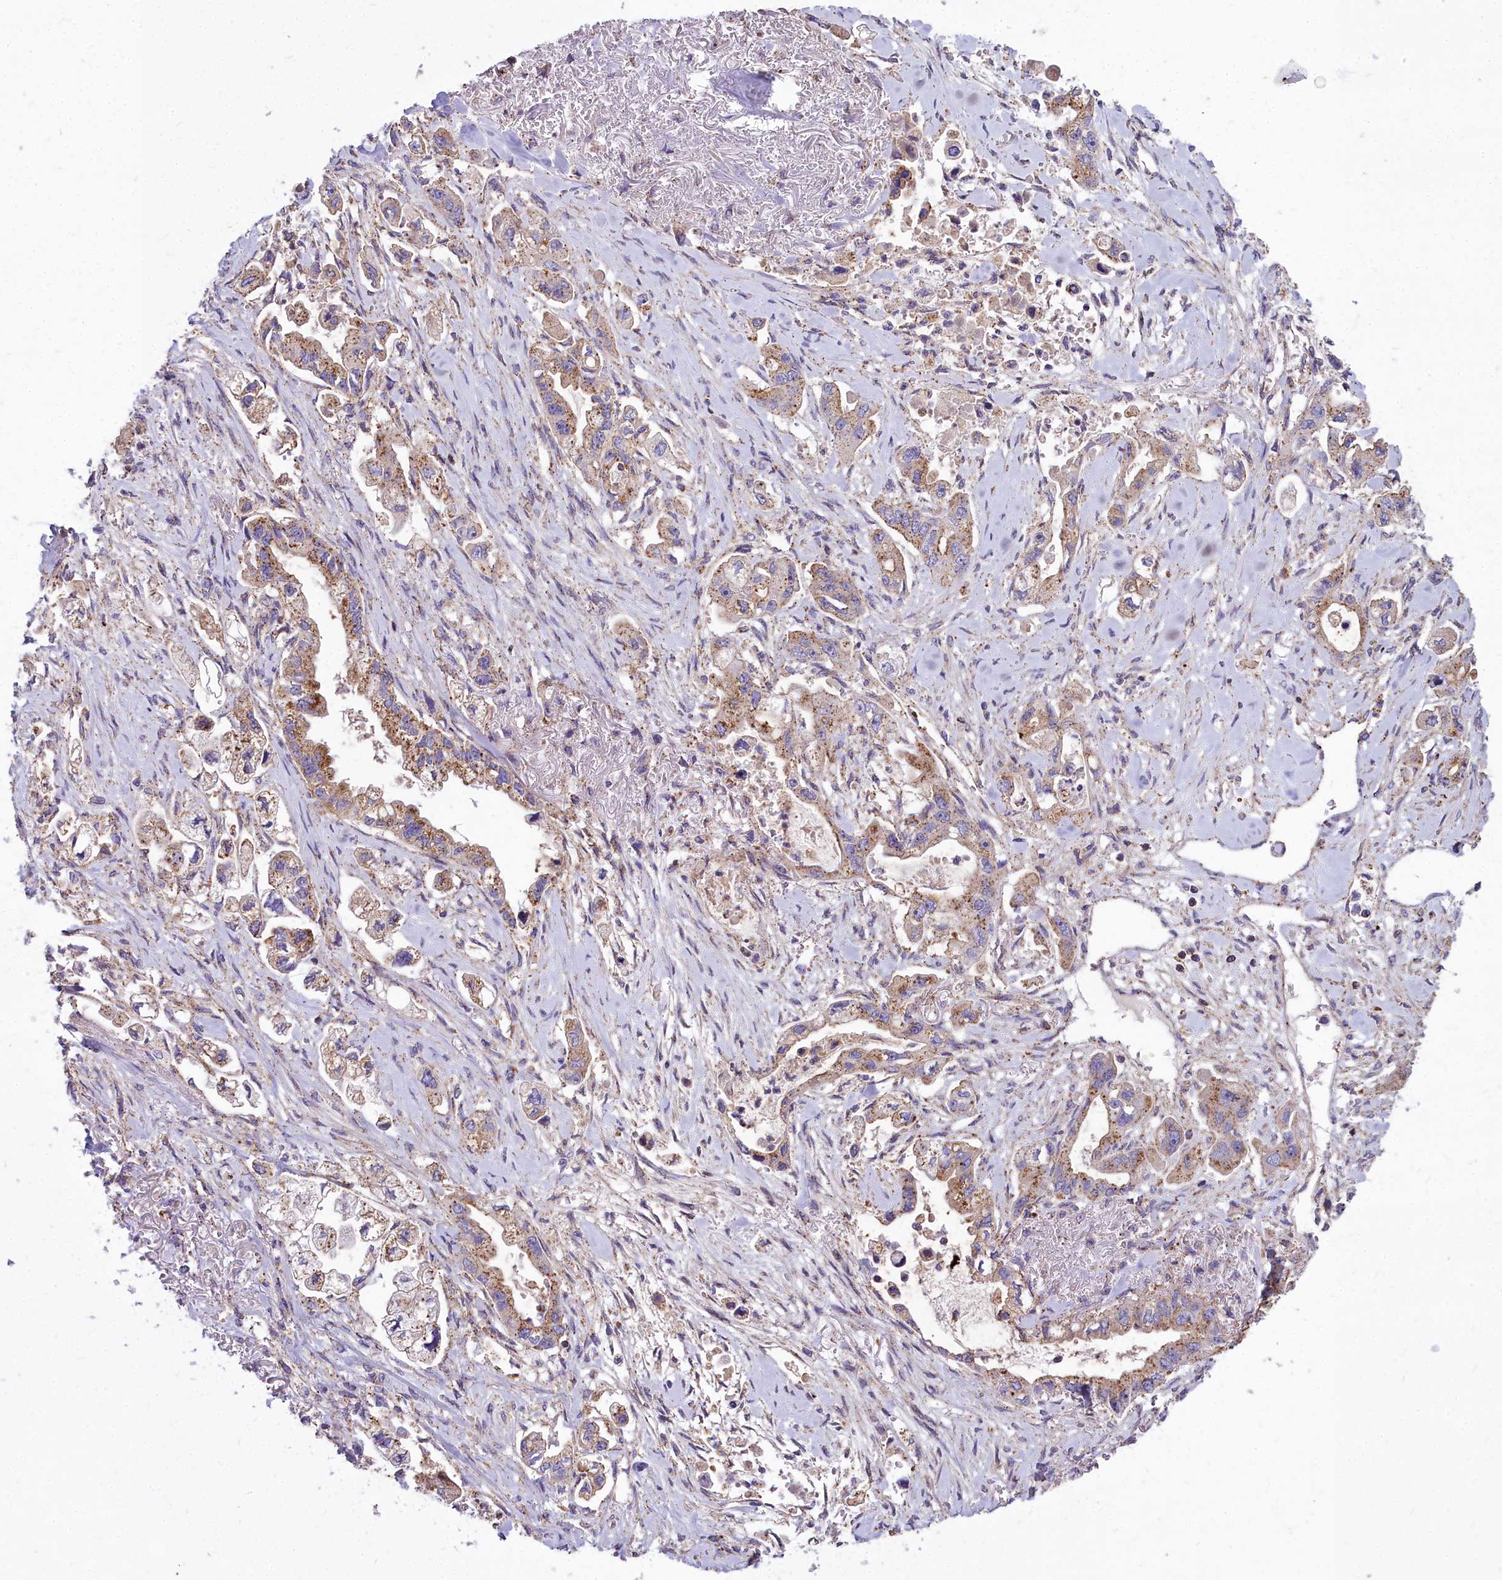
{"staining": {"intensity": "moderate", "quantity": ">75%", "location": "cytoplasmic/membranous"}, "tissue": "stomach cancer", "cell_type": "Tumor cells", "image_type": "cancer", "snomed": [{"axis": "morphology", "description": "Adenocarcinoma, NOS"}, {"axis": "topography", "description": "Stomach"}], "caption": "Protein analysis of adenocarcinoma (stomach) tissue demonstrates moderate cytoplasmic/membranous expression in approximately >75% of tumor cells.", "gene": "FRMPD1", "patient": {"sex": "male", "age": 62}}